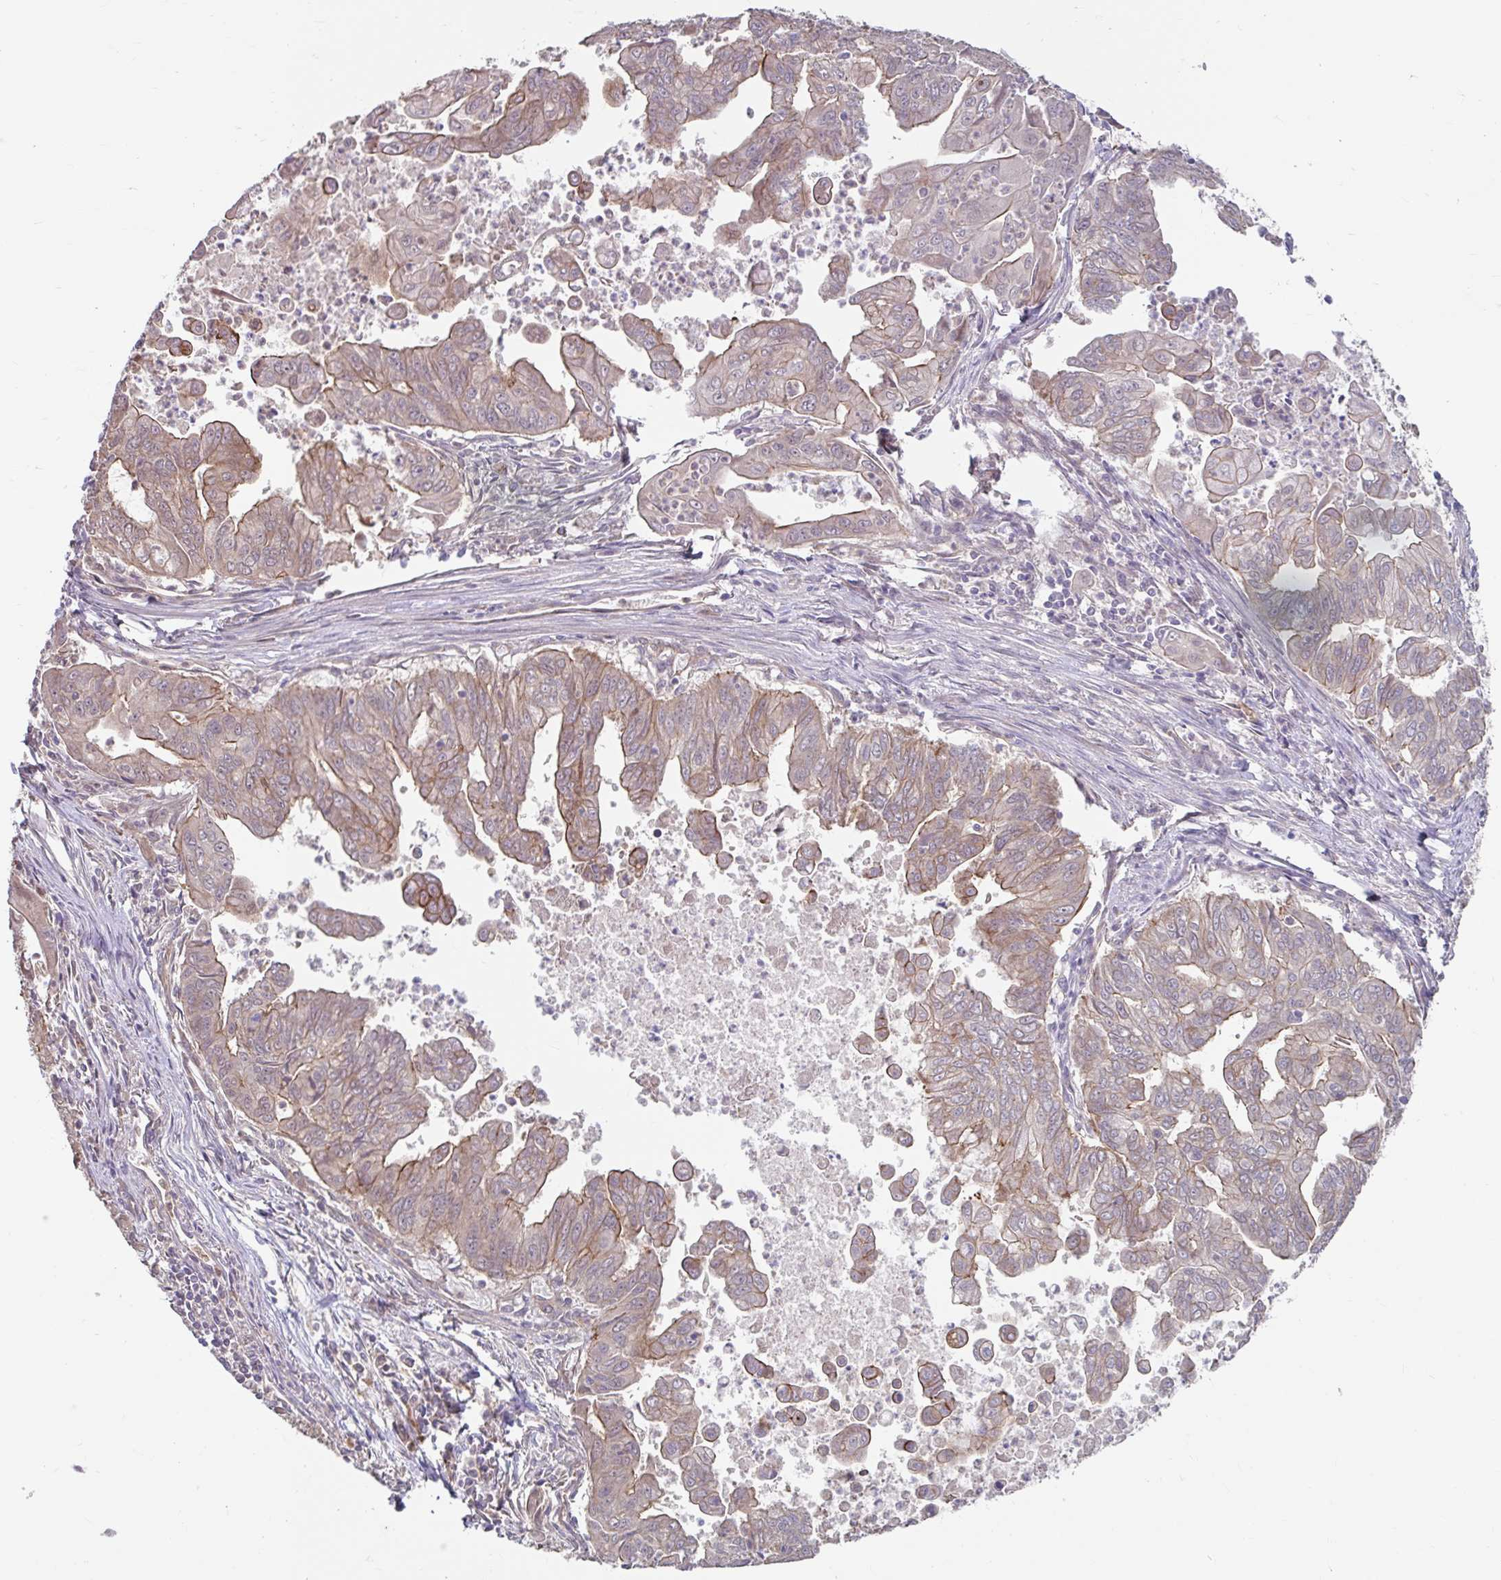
{"staining": {"intensity": "weak", "quantity": ">75%", "location": "cytoplasmic/membranous"}, "tissue": "stomach cancer", "cell_type": "Tumor cells", "image_type": "cancer", "snomed": [{"axis": "morphology", "description": "Adenocarcinoma, NOS"}, {"axis": "topography", "description": "Stomach, upper"}], "caption": "Stomach adenocarcinoma stained for a protein demonstrates weak cytoplasmic/membranous positivity in tumor cells.", "gene": "STYXL1", "patient": {"sex": "male", "age": 80}}